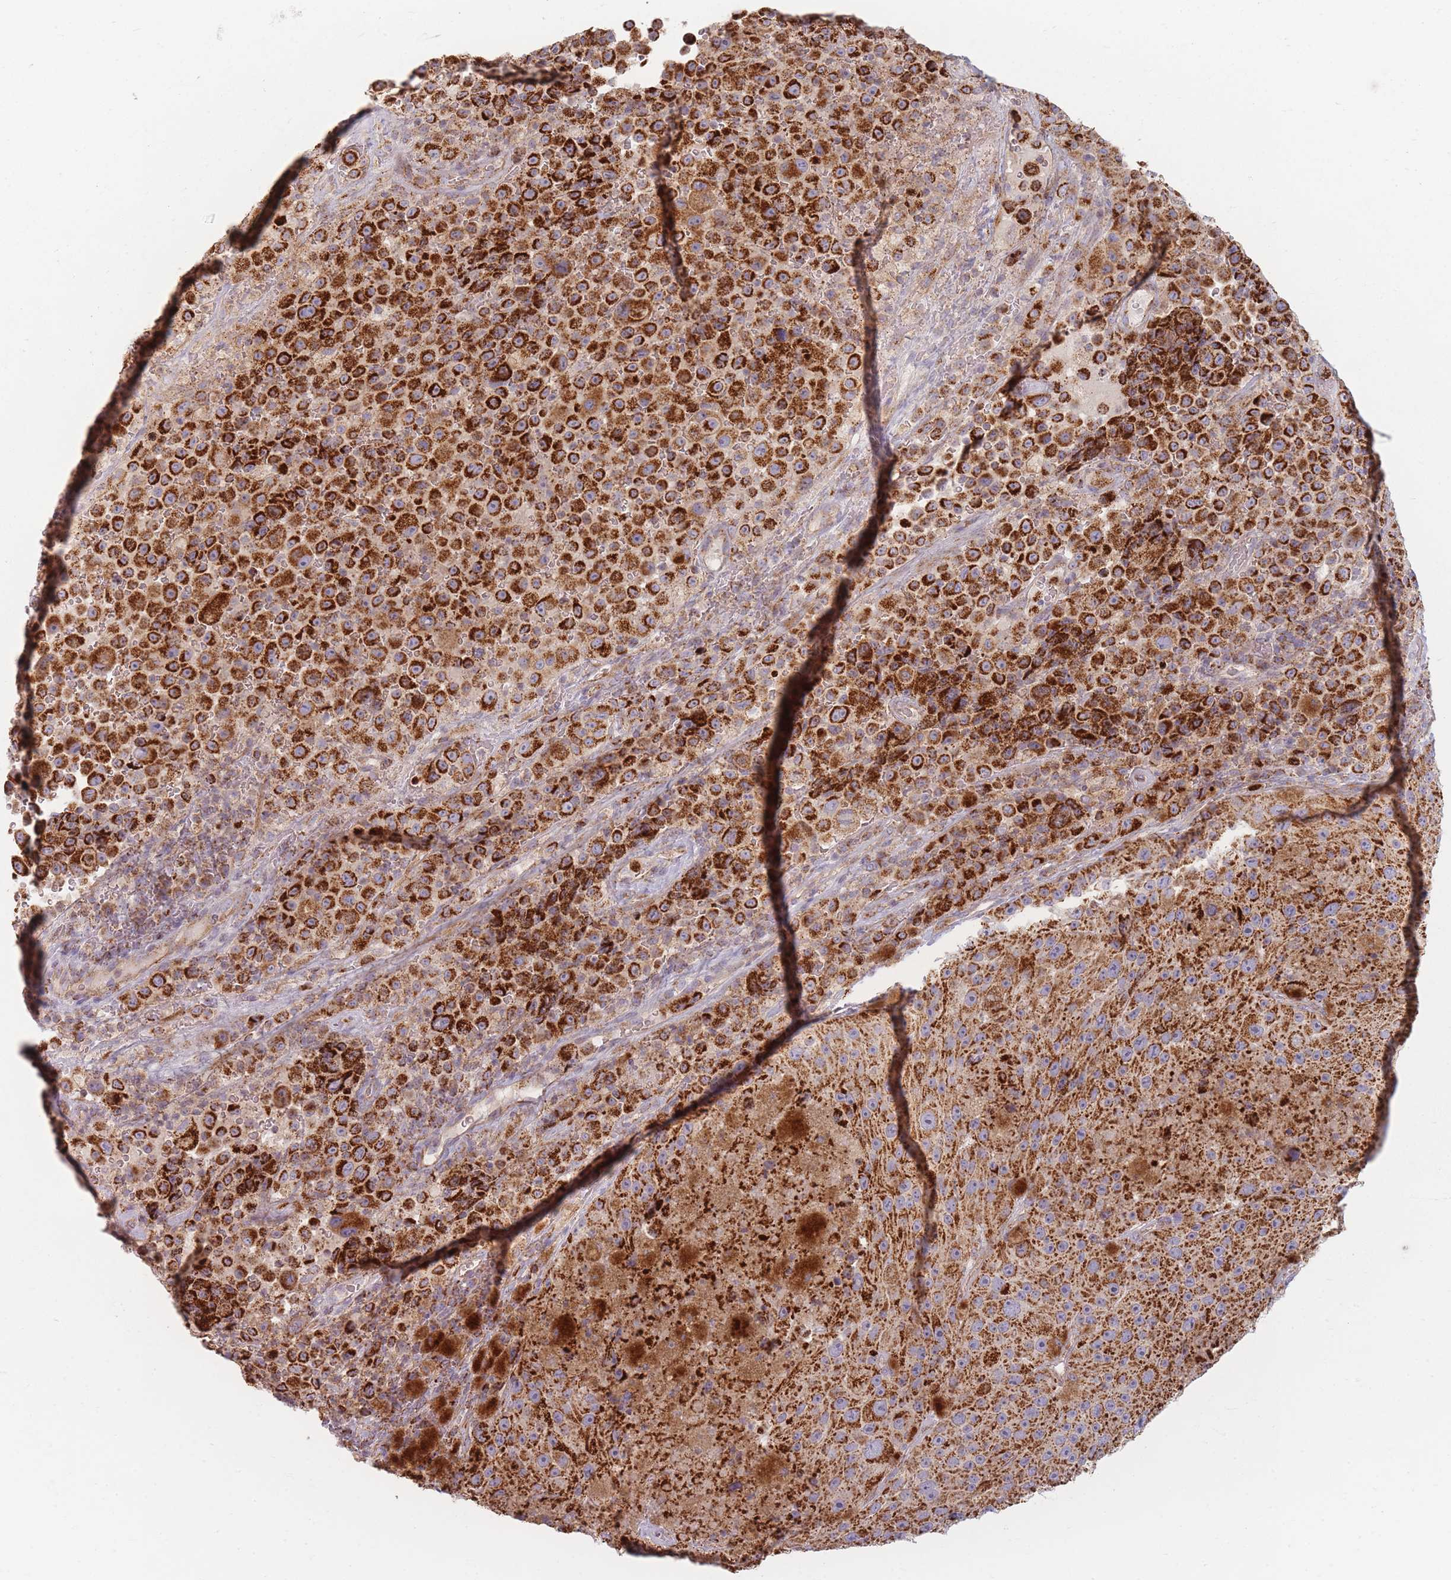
{"staining": {"intensity": "strong", "quantity": ">75%", "location": "cytoplasmic/membranous"}, "tissue": "melanoma", "cell_type": "Tumor cells", "image_type": "cancer", "snomed": [{"axis": "morphology", "description": "Malignant melanoma, Metastatic site"}, {"axis": "topography", "description": "Lymph node"}], "caption": "IHC of human malignant melanoma (metastatic site) reveals high levels of strong cytoplasmic/membranous positivity in about >75% of tumor cells. Nuclei are stained in blue.", "gene": "ESRP2", "patient": {"sex": "male", "age": 62}}